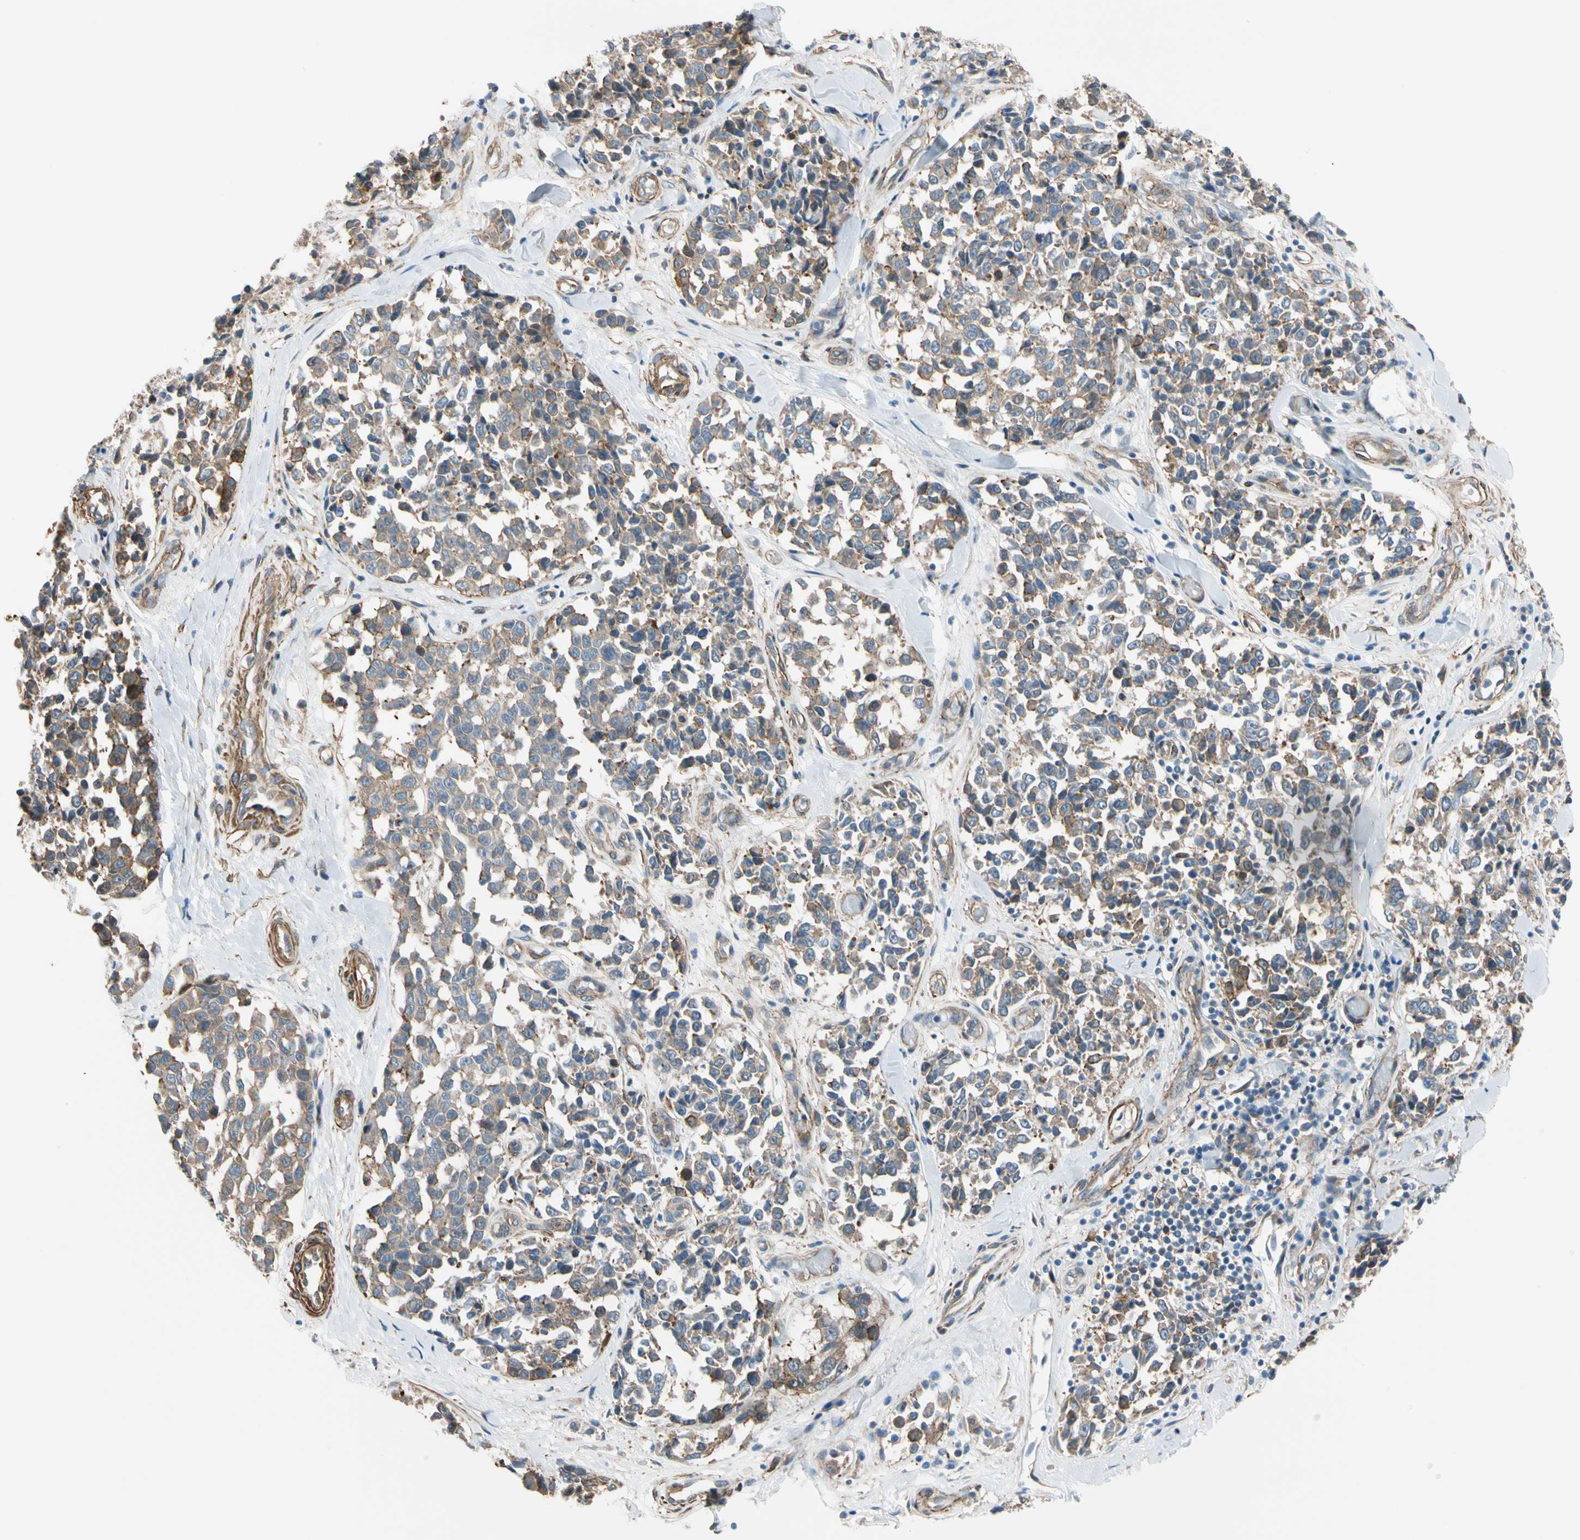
{"staining": {"intensity": "moderate", "quantity": ">75%", "location": "cytoplasmic/membranous"}, "tissue": "melanoma", "cell_type": "Tumor cells", "image_type": "cancer", "snomed": [{"axis": "morphology", "description": "Malignant melanoma, NOS"}, {"axis": "topography", "description": "Skin"}], "caption": "Melanoma stained with IHC exhibits moderate cytoplasmic/membranous staining in about >75% of tumor cells.", "gene": "LIMK2", "patient": {"sex": "female", "age": 64}}